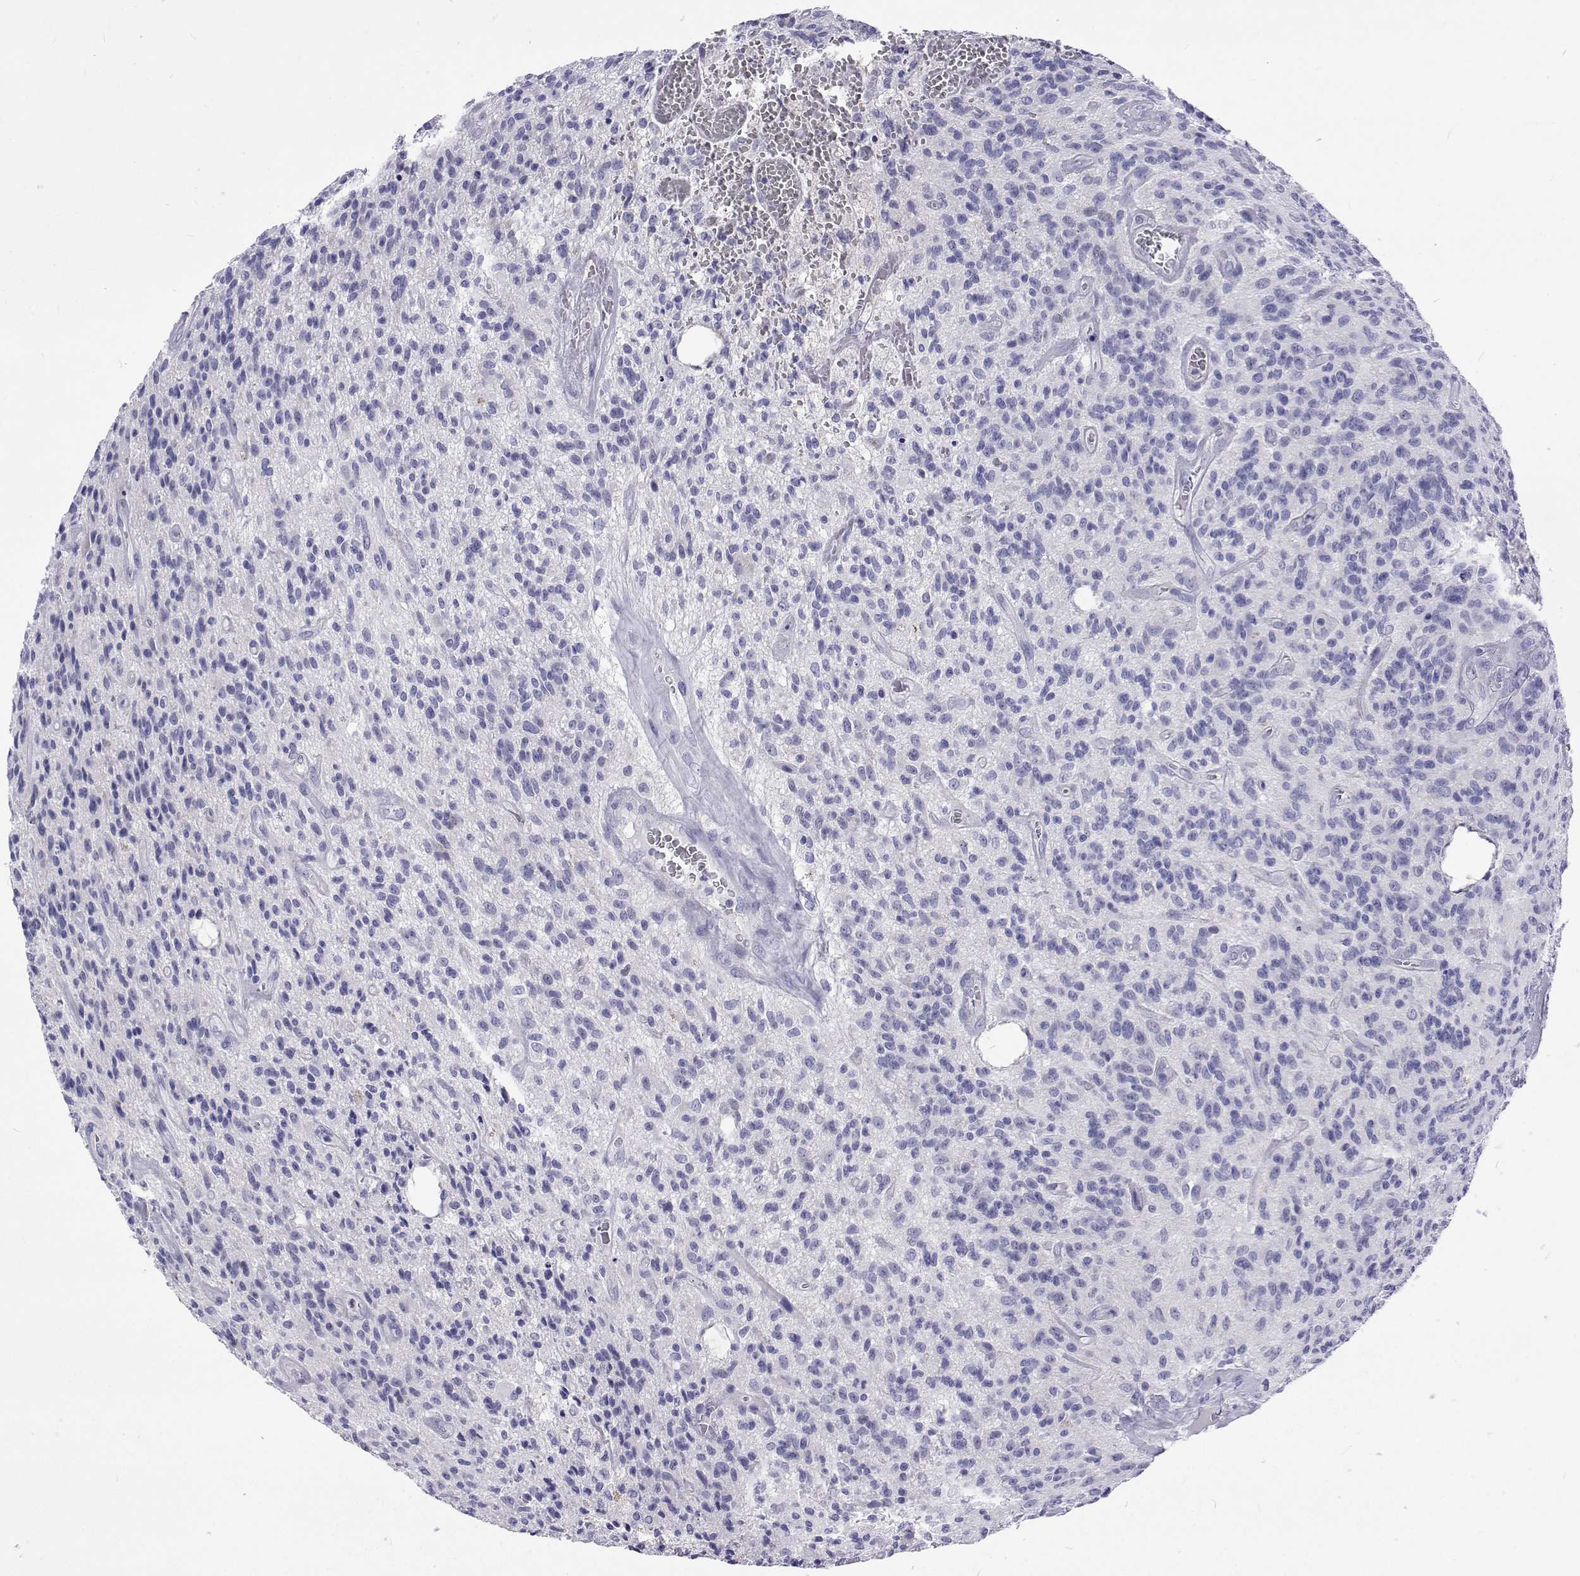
{"staining": {"intensity": "negative", "quantity": "none", "location": "none"}, "tissue": "glioma", "cell_type": "Tumor cells", "image_type": "cancer", "snomed": [{"axis": "morphology", "description": "Glioma, malignant, High grade"}, {"axis": "topography", "description": "Brain"}], "caption": "Tumor cells show no significant positivity in glioma.", "gene": "UMODL1", "patient": {"sex": "male", "age": 76}}